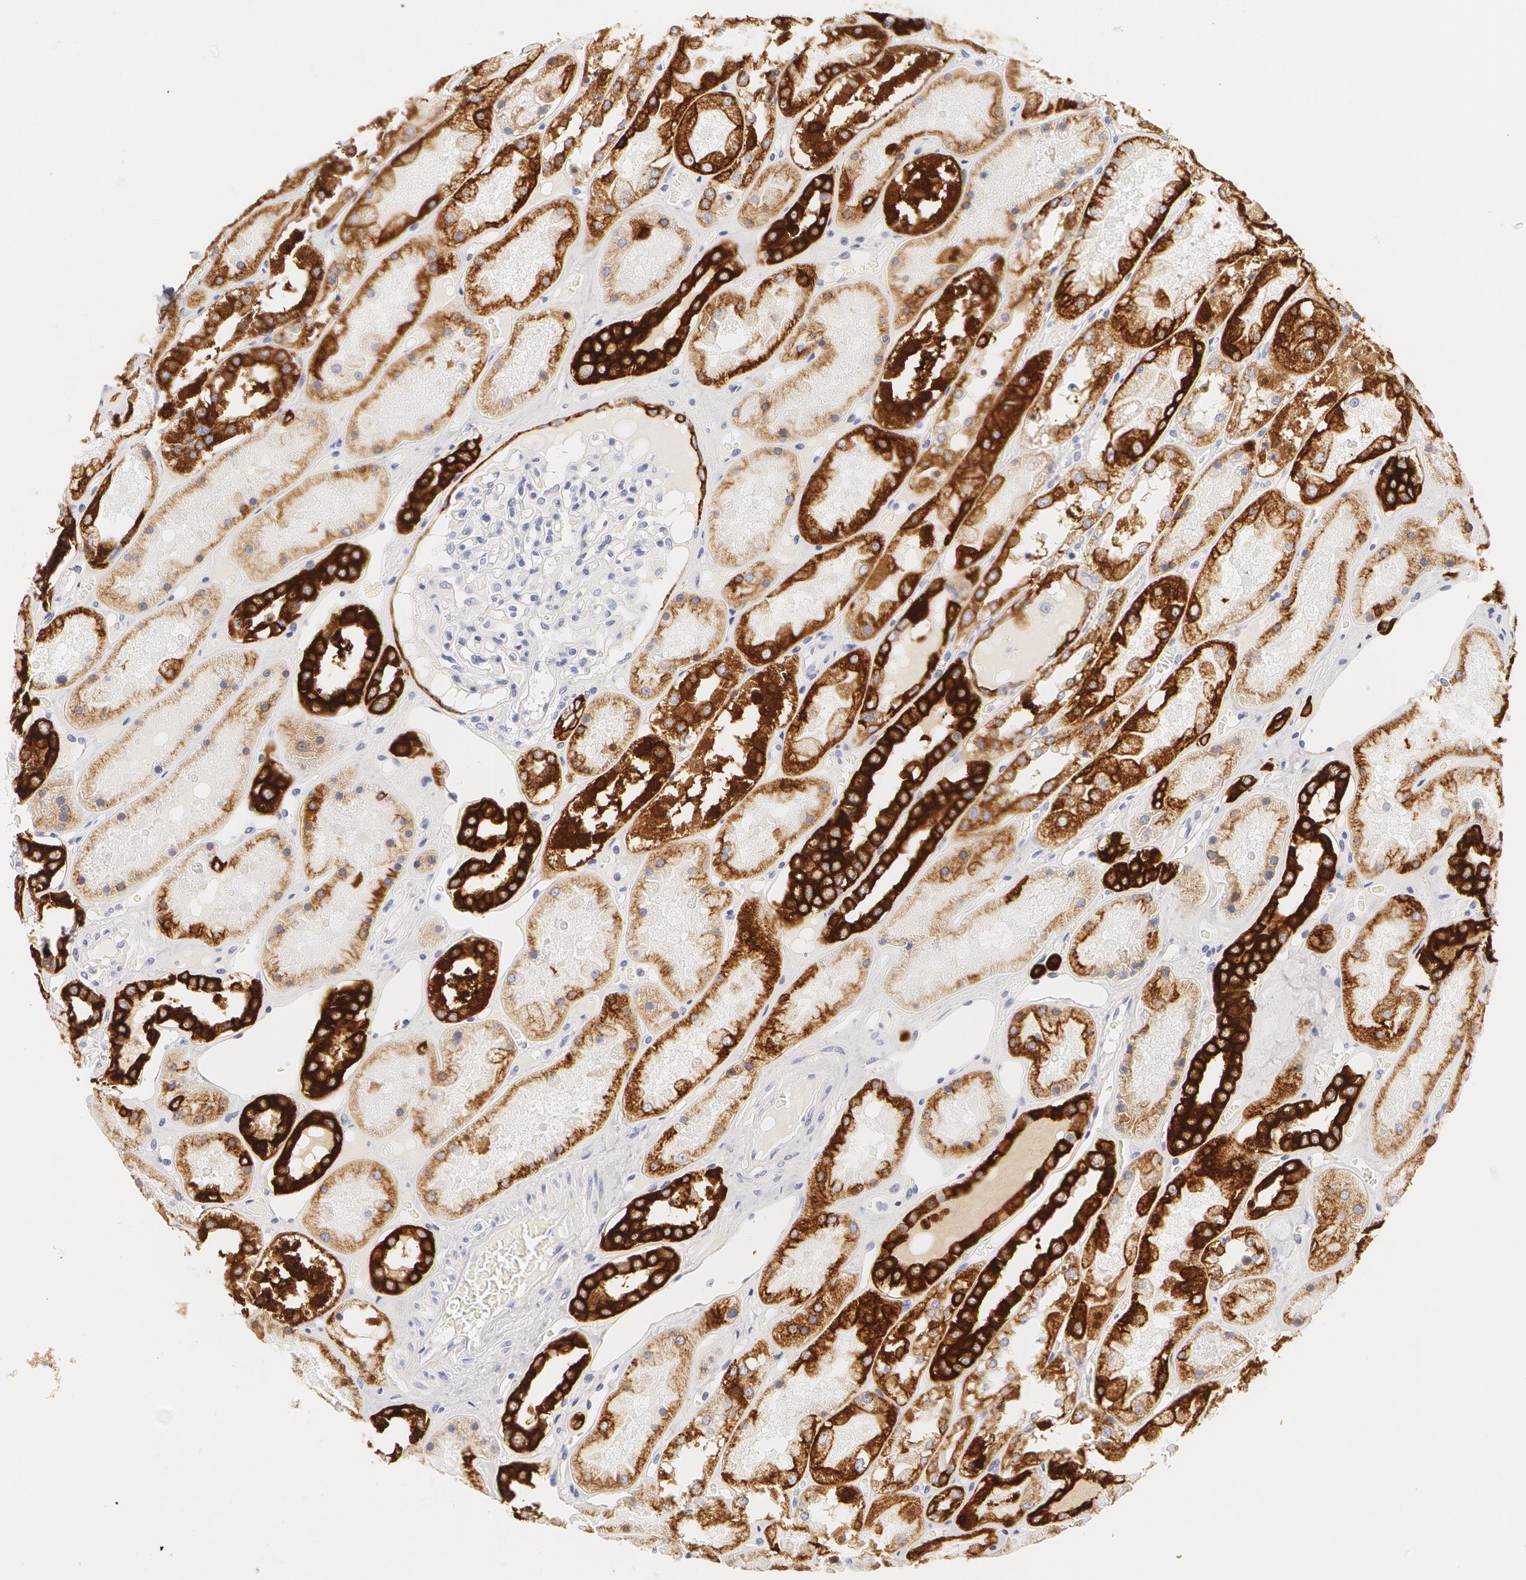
{"staining": {"intensity": "negative", "quantity": "none", "location": "none"}, "tissue": "kidney", "cell_type": "Cells in glomeruli", "image_type": "normal", "snomed": [{"axis": "morphology", "description": "Normal tissue, NOS"}, {"axis": "topography", "description": "Kidney"}], "caption": "This histopathology image is of normal kidney stained with IHC to label a protein in brown with the nuclei are counter-stained blue. There is no expression in cells in glomeruli. (Stains: DAB immunohistochemistry (IHC) with hematoxylin counter stain, Microscopy: brightfield microscopy at high magnification).", "gene": "KRT8", "patient": {"sex": "male", "age": 36}}